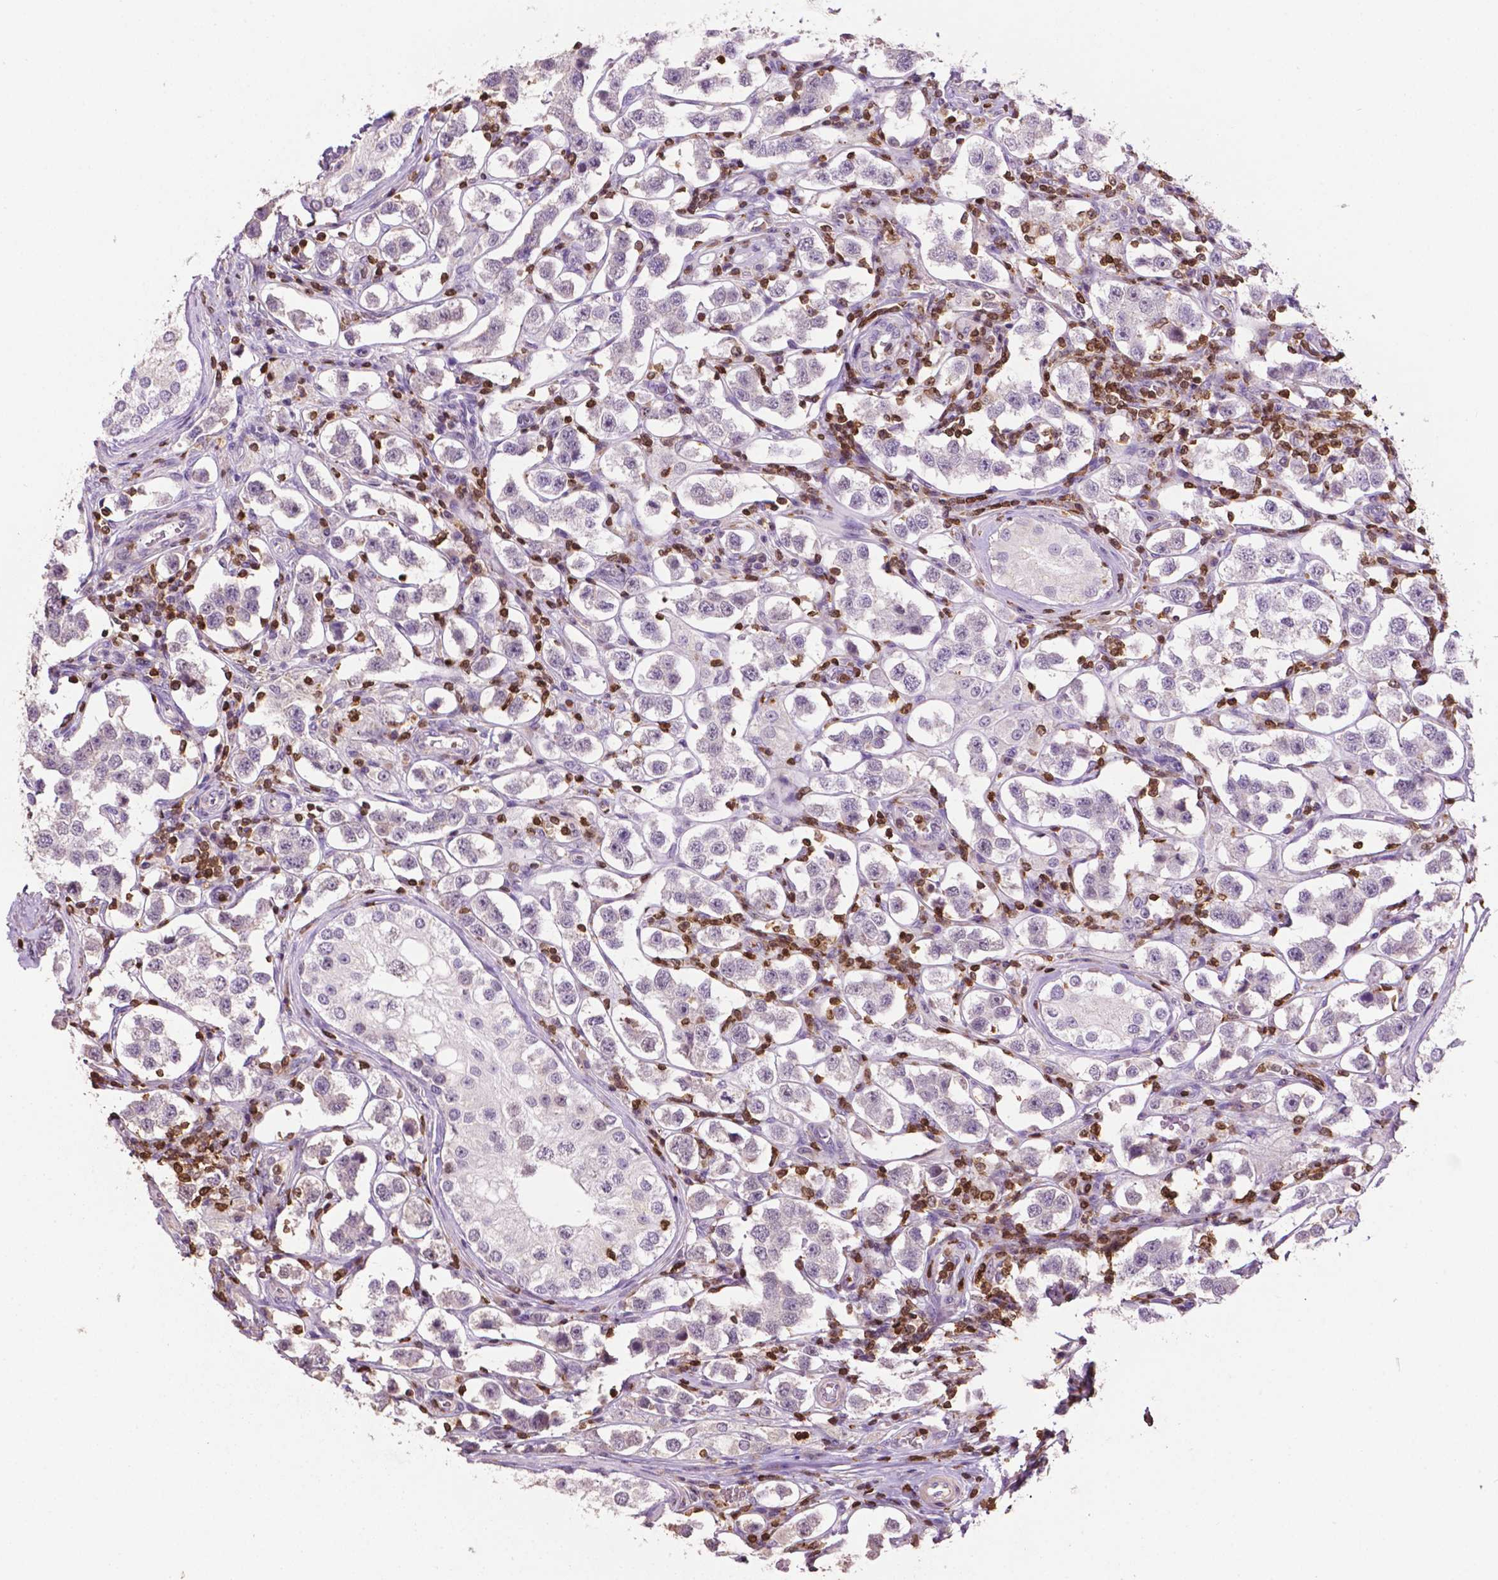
{"staining": {"intensity": "negative", "quantity": "none", "location": "none"}, "tissue": "testis cancer", "cell_type": "Tumor cells", "image_type": "cancer", "snomed": [{"axis": "morphology", "description": "Seminoma, NOS"}, {"axis": "topography", "description": "Testis"}], "caption": "IHC of testis seminoma reveals no positivity in tumor cells. (DAB (3,3'-diaminobenzidine) immunohistochemistry visualized using brightfield microscopy, high magnification).", "gene": "TBC1D10C", "patient": {"sex": "male", "age": 37}}